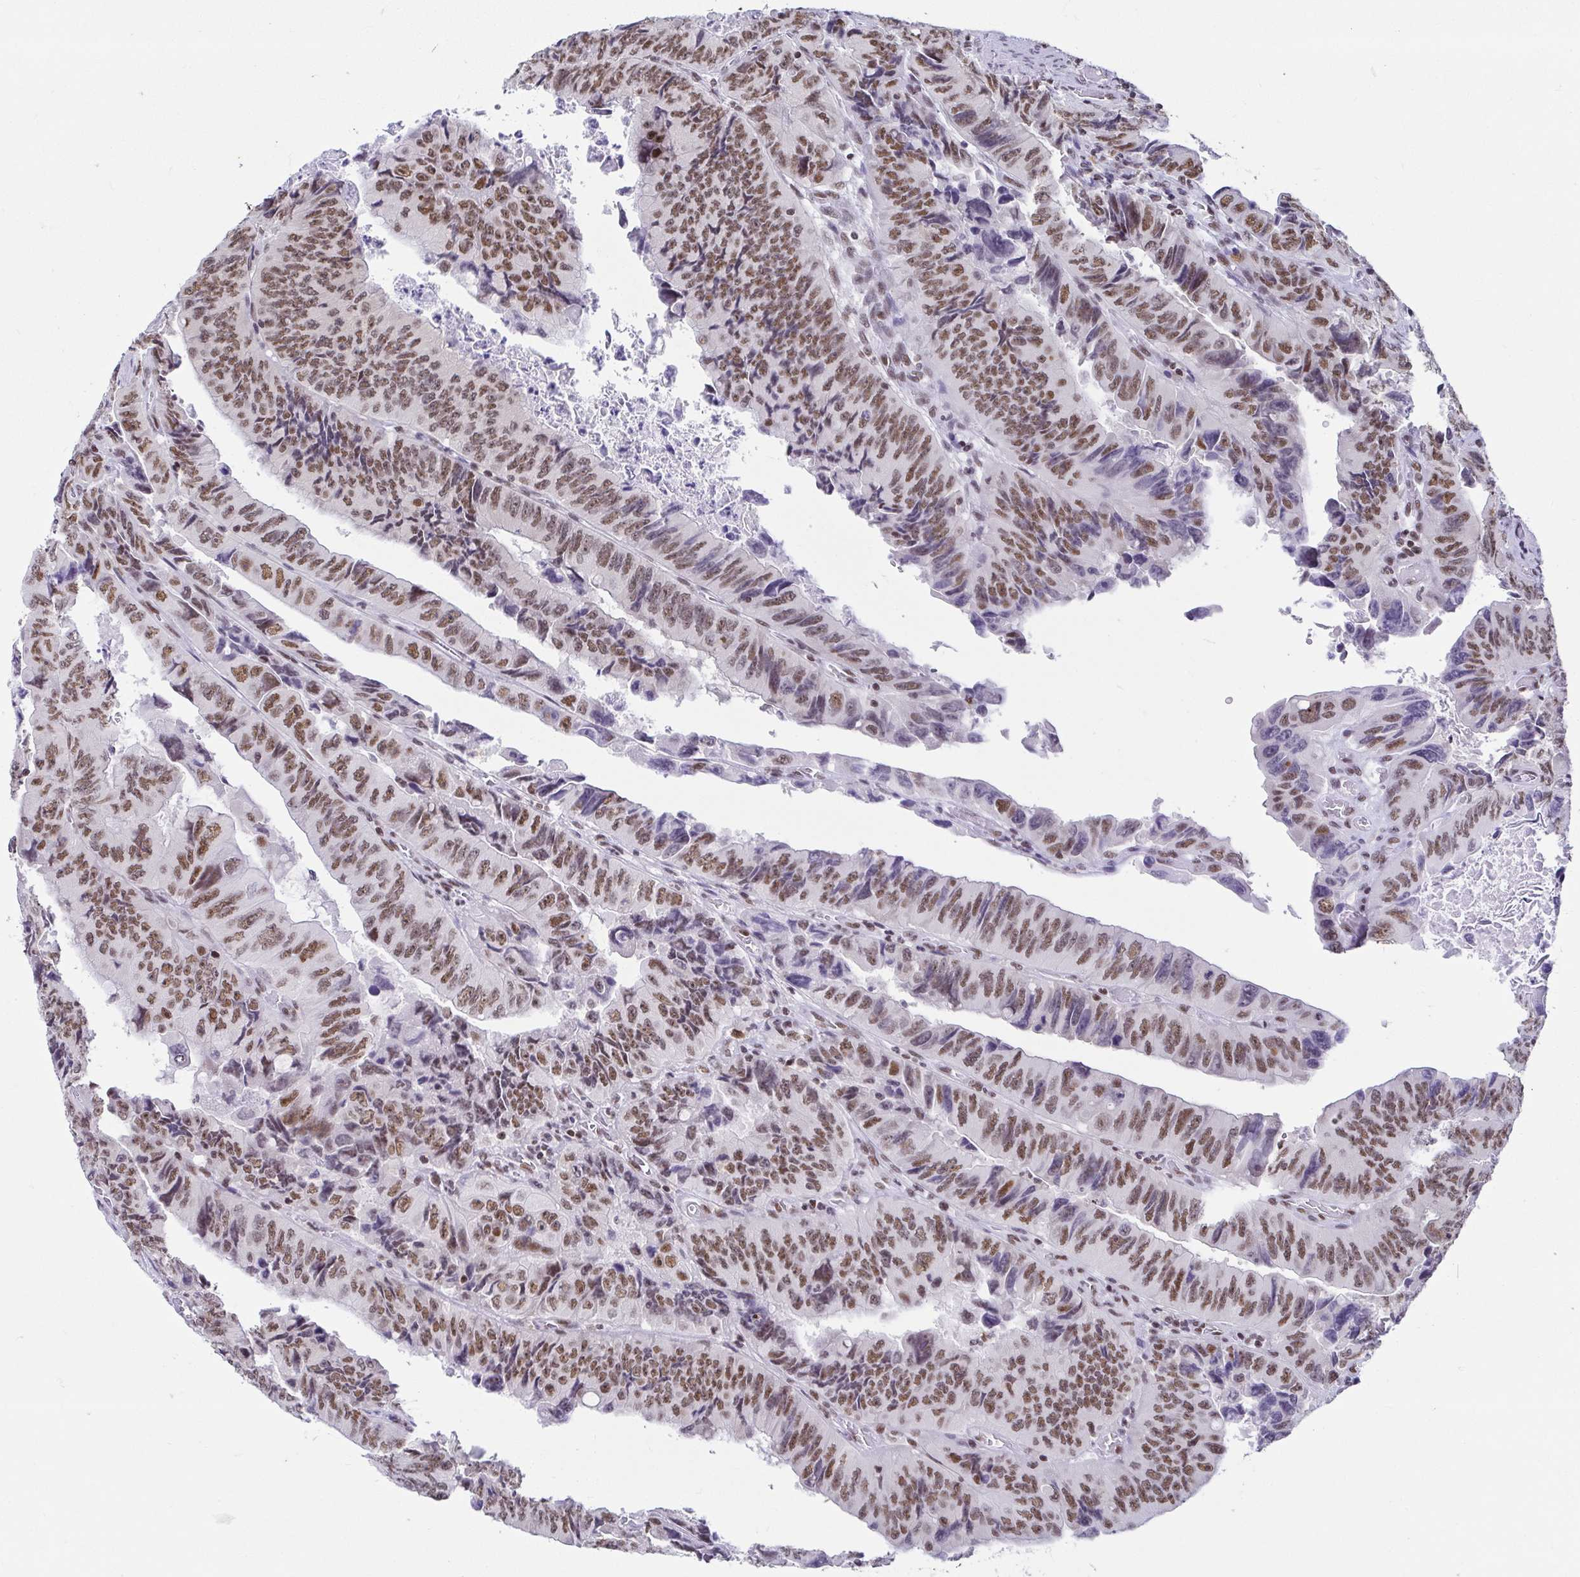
{"staining": {"intensity": "moderate", "quantity": ">75%", "location": "nuclear"}, "tissue": "colorectal cancer", "cell_type": "Tumor cells", "image_type": "cancer", "snomed": [{"axis": "morphology", "description": "Adenocarcinoma, NOS"}, {"axis": "topography", "description": "Colon"}], "caption": "Moderate nuclear expression is appreciated in approximately >75% of tumor cells in colorectal cancer (adenocarcinoma).", "gene": "EWSR1", "patient": {"sex": "female", "age": 84}}